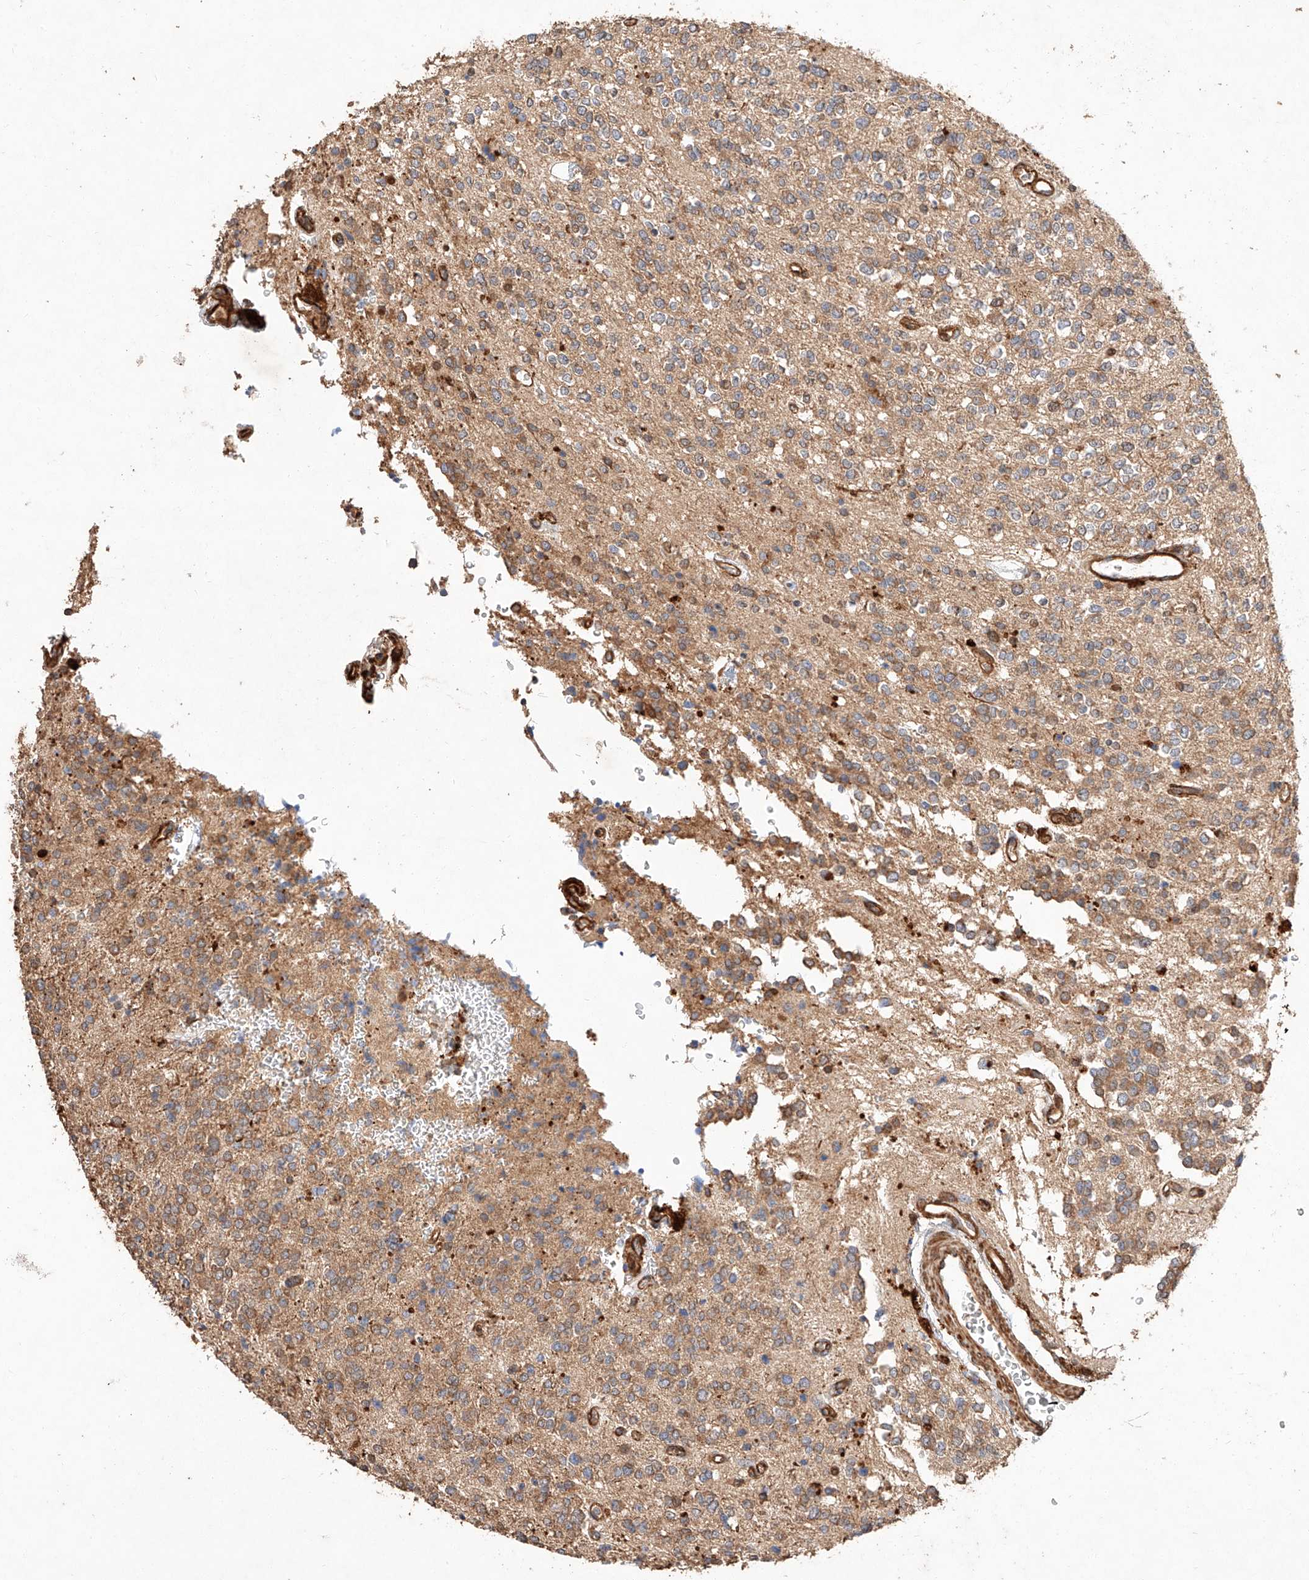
{"staining": {"intensity": "moderate", "quantity": "25%-75%", "location": "cytoplasmic/membranous"}, "tissue": "glioma", "cell_type": "Tumor cells", "image_type": "cancer", "snomed": [{"axis": "morphology", "description": "Glioma, malignant, High grade"}, {"axis": "topography", "description": "Brain"}], "caption": "Brown immunohistochemical staining in glioma shows moderate cytoplasmic/membranous positivity in approximately 25%-75% of tumor cells. (Stains: DAB in brown, nuclei in blue, Microscopy: brightfield microscopy at high magnification).", "gene": "GHDC", "patient": {"sex": "male", "age": 34}}